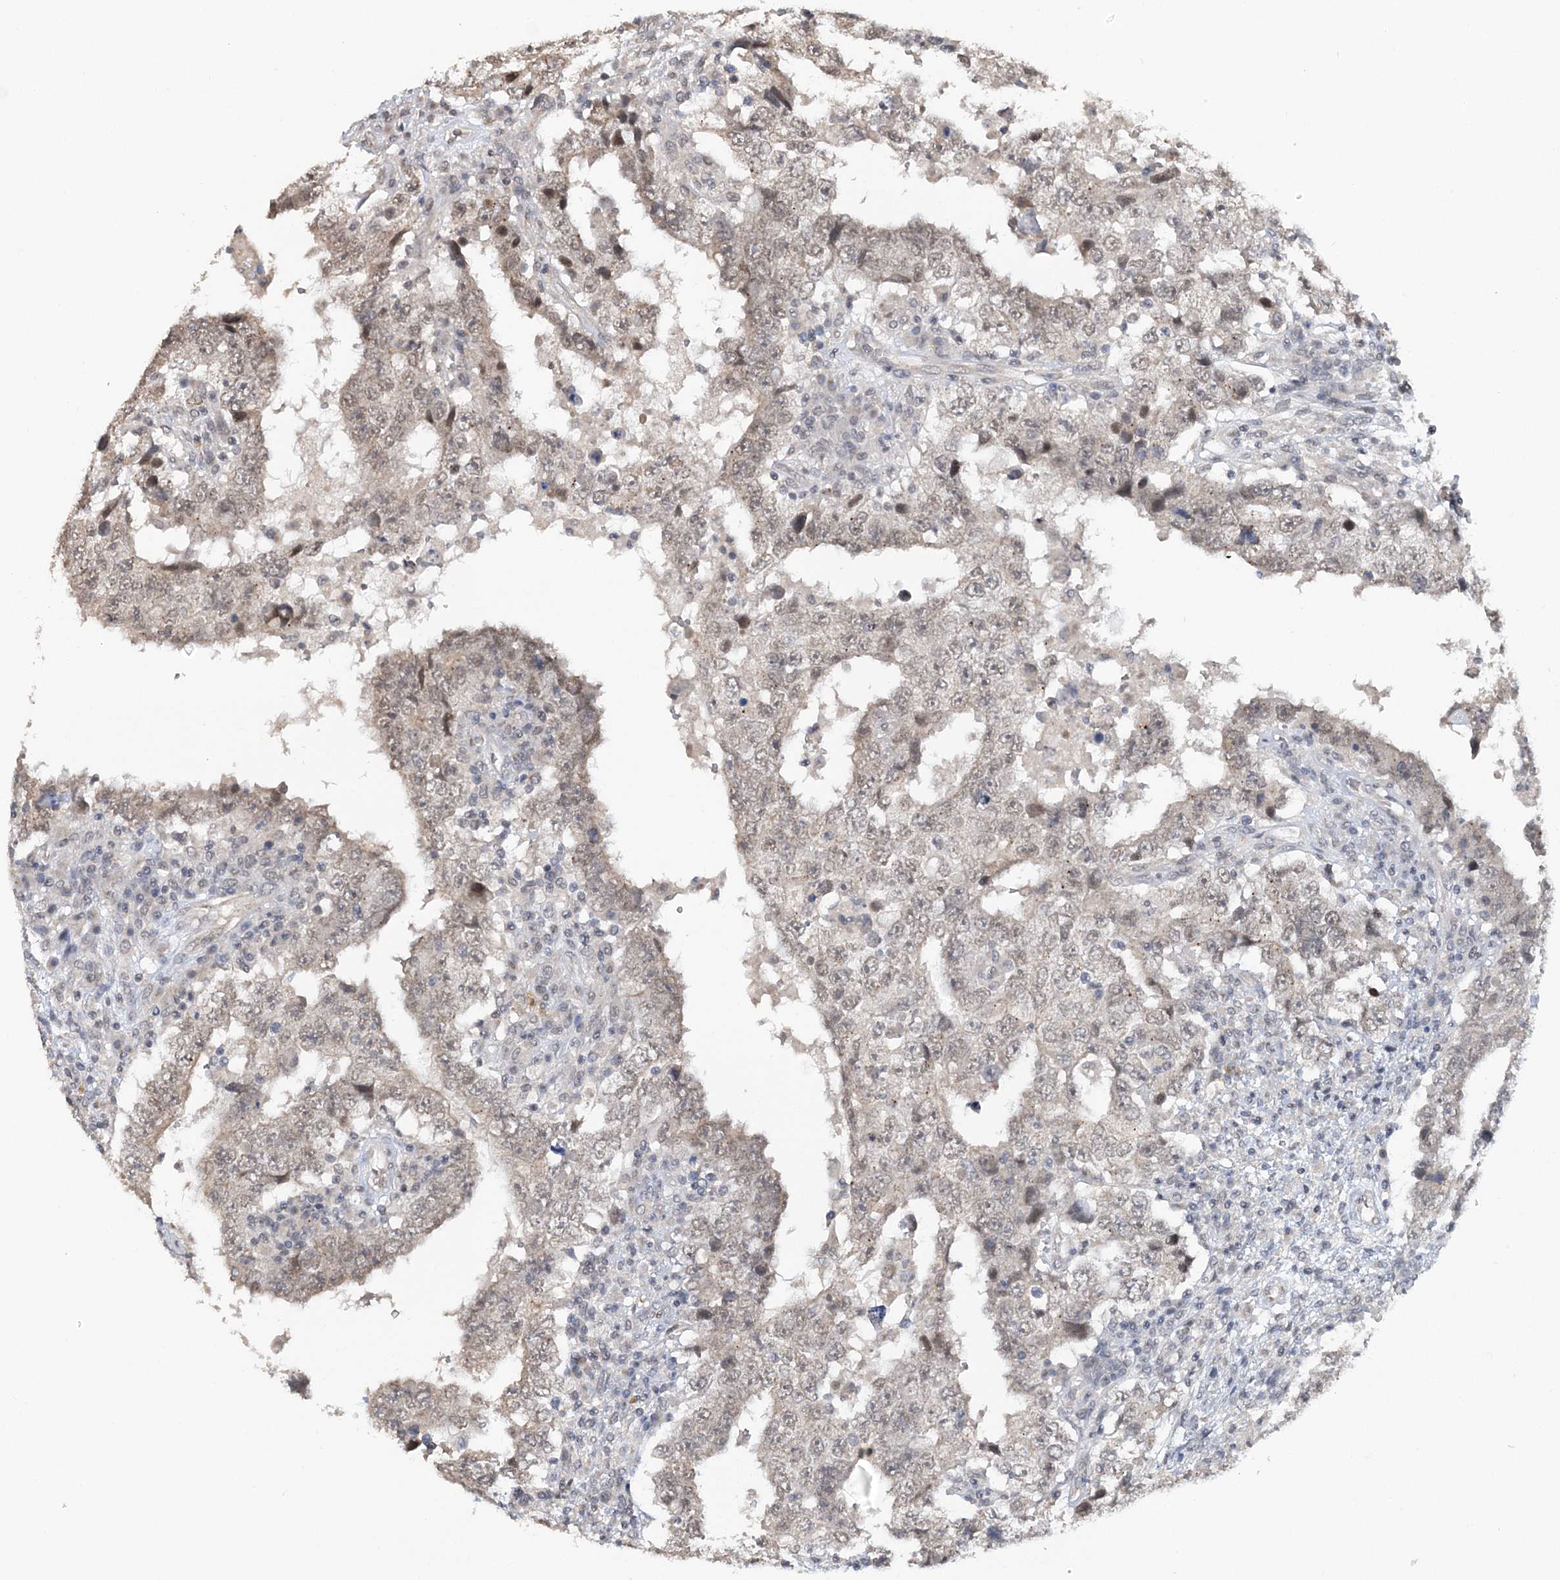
{"staining": {"intensity": "moderate", "quantity": "<25%", "location": "nuclear"}, "tissue": "testis cancer", "cell_type": "Tumor cells", "image_type": "cancer", "snomed": [{"axis": "morphology", "description": "Carcinoma, Embryonal, NOS"}, {"axis": "topography", "description": "Testis"}], "caption": "The immunohistochemical stain highlights moderate nuclear expression in tumor cells of embryonal carcinoma (testis) tissue.", "gene": "TSHZ2", "patient": {"sex": "male", "age": 26}}